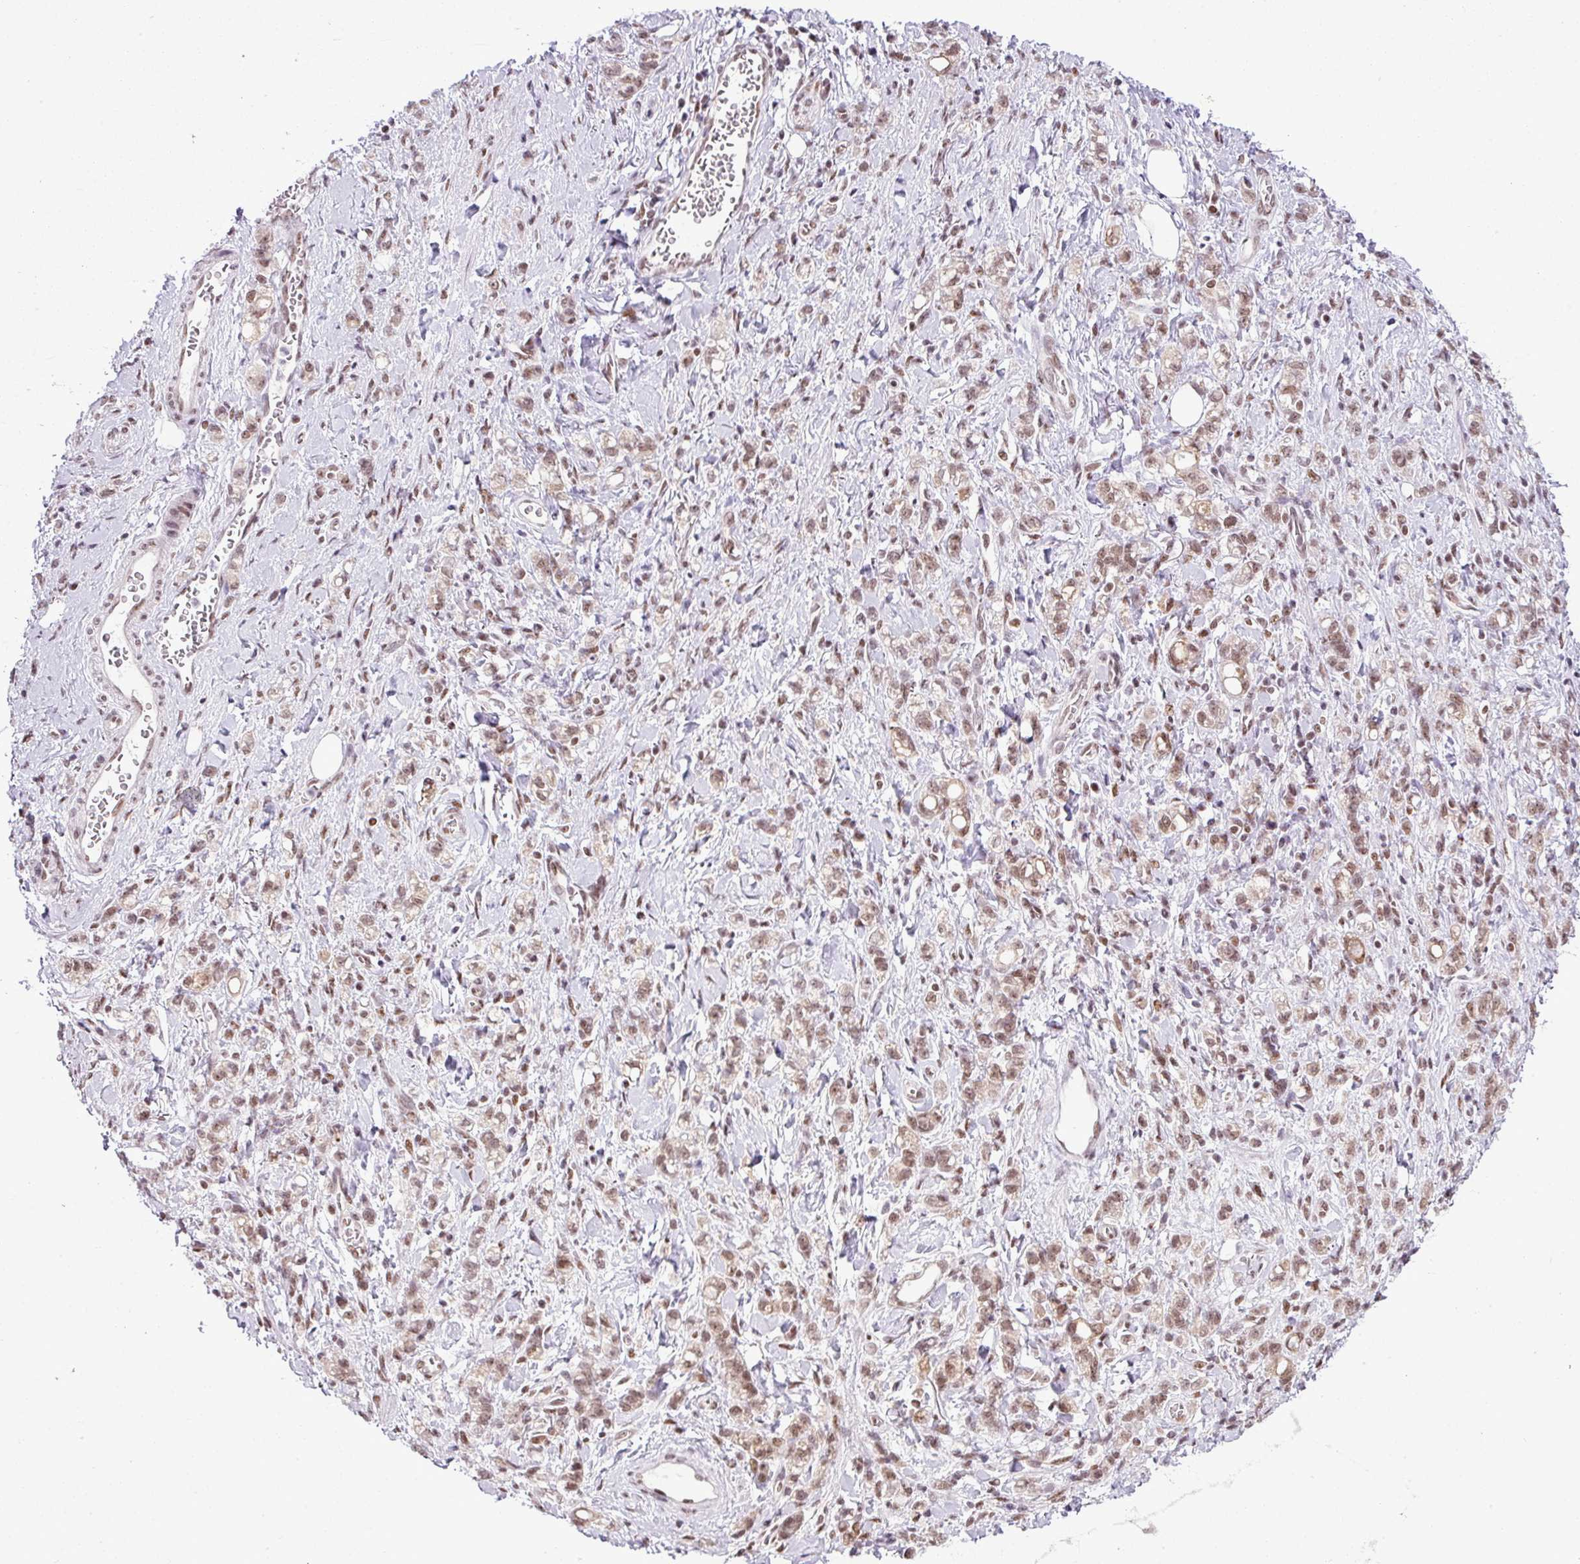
{"staining": {"intensity": "moderate", "quantity": ">75%", "location": "nuclear"}, "tissue": "stomach cancer", "cell_type": "Tumor cells", "image_type": "cancer", "snomed": [{"axis": "morphology", "description": "Adenocarcinoma, NOS"}, {"axis": "topography", "description": "Stomach"}], "caption": "Human adenocarcinoma (stomach) stained with a protein marker demonstrates moderate staining in tumor cells.", "gene": "ARL6IP4", "patient": {"sex": "male", "age": 77}}